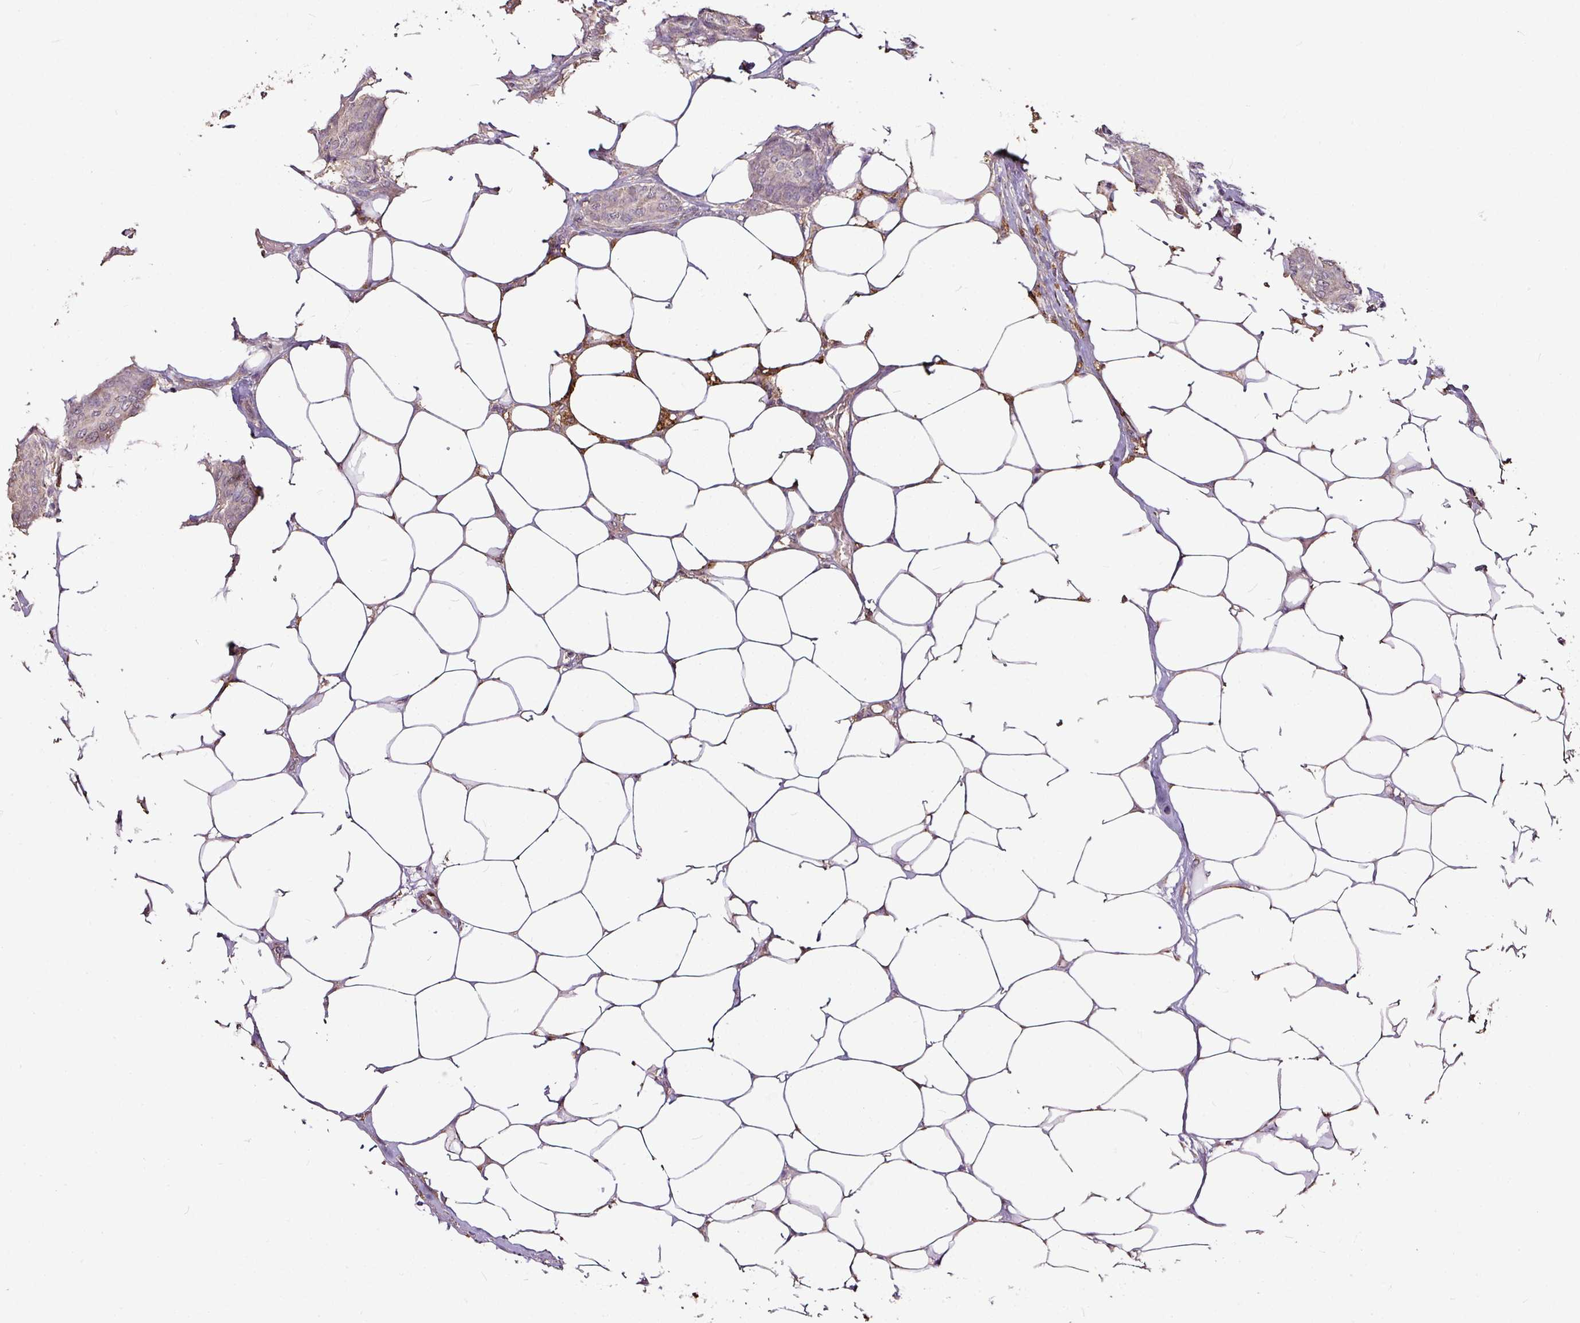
{"staining": {"intensity": "negative", "quantity": "none", "location": "none"}, "tissue": "breast cancer", "cell_type": "Tumor cells", "image_type": "cancer", "snomed": [{"axis": "morphology", "description": "Duct carcinoma"}, {"axis": "topography", "description": "Breast"}], "caption": "Histopathology image shows no significant protein positivity in tumor cells of breast intraductal carcinoma.", "gene": "RPL38", "patient": {"sex": "female", "age": 75}}